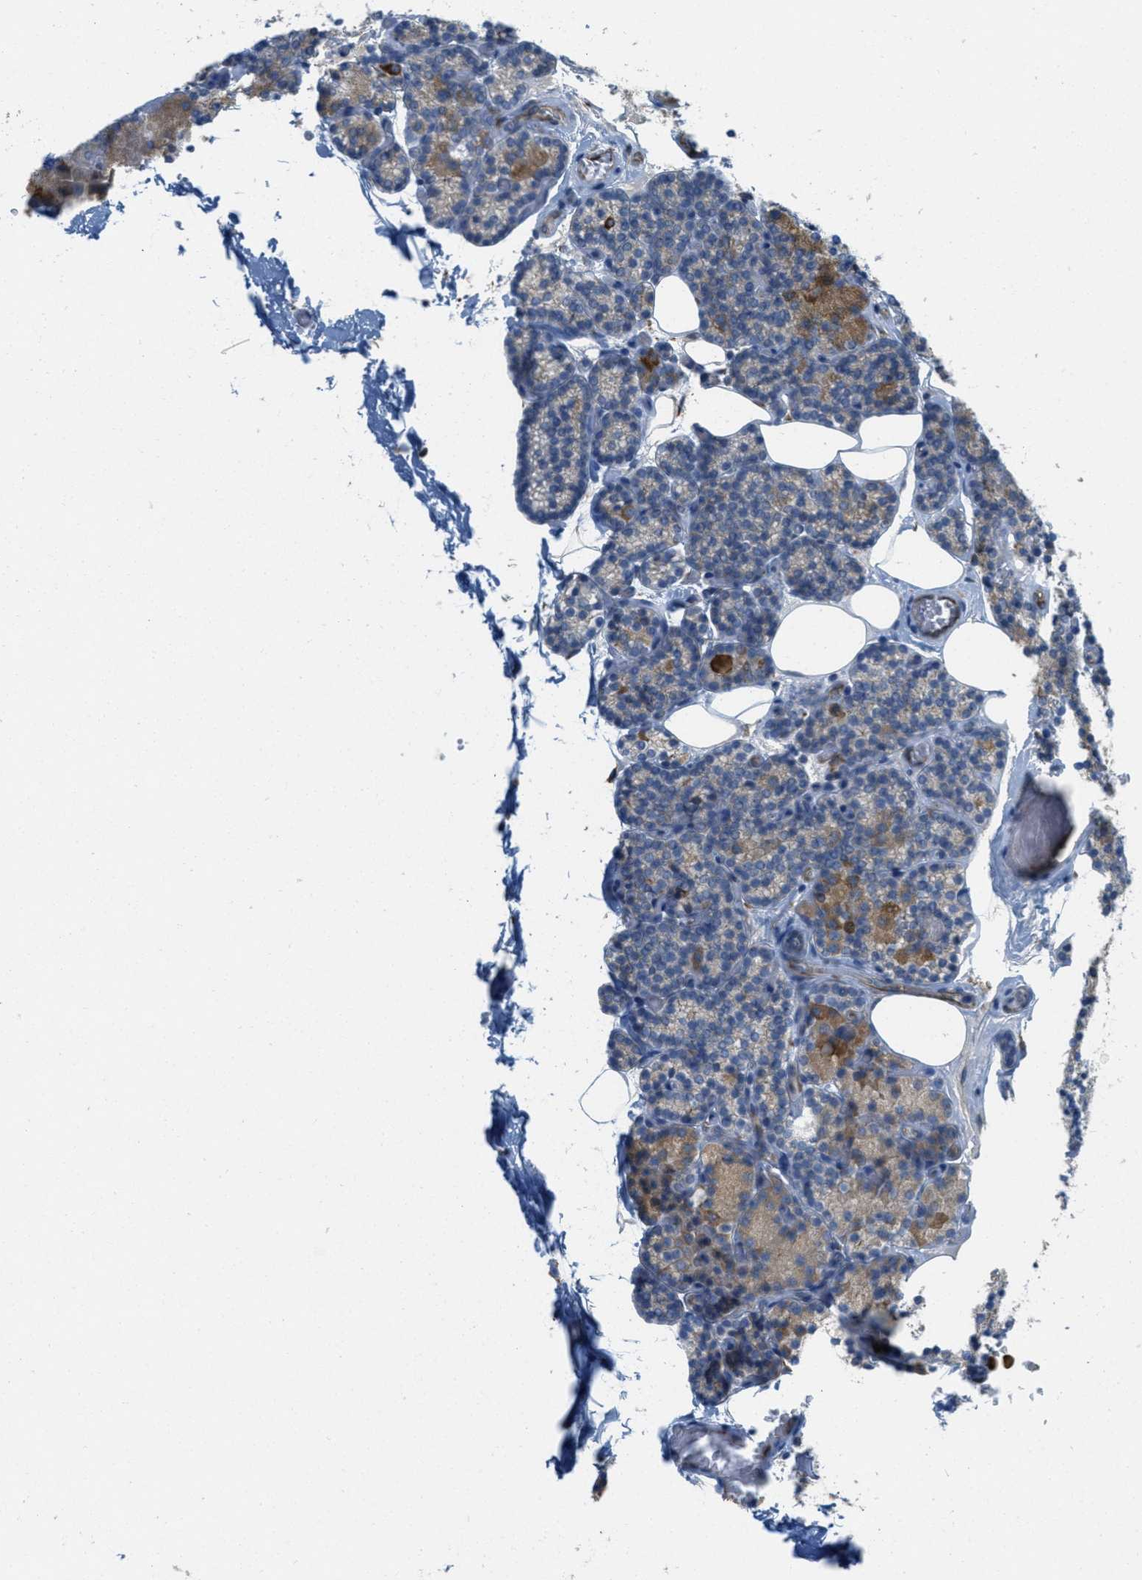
{"staining": {"intensity": "weak", "quantity": "<25%", "location": "cytoplasmic/membranous"}, "tissue": "parathyroid gland", "cell_type": "Glandular cells", "image_type": "normal", "snomed": [{"axis": "morphology", "description": "Normal tissue, NOS"}, {"axis": "morphology", "description": "Adenoma, NOS"}, {"axis": "topography", "description": "Parathyroid gland"}], "caption": "Immunohistochemical staining of normal human parathyroid gland shows no significant positivity in glandular cells. (DAB (3,3'-diaminobenzidine) immunohistochemistry with hematoxylin counter stain).", "gene": "BTN3A1", "patient": {"sex": "female", "age": 54}}